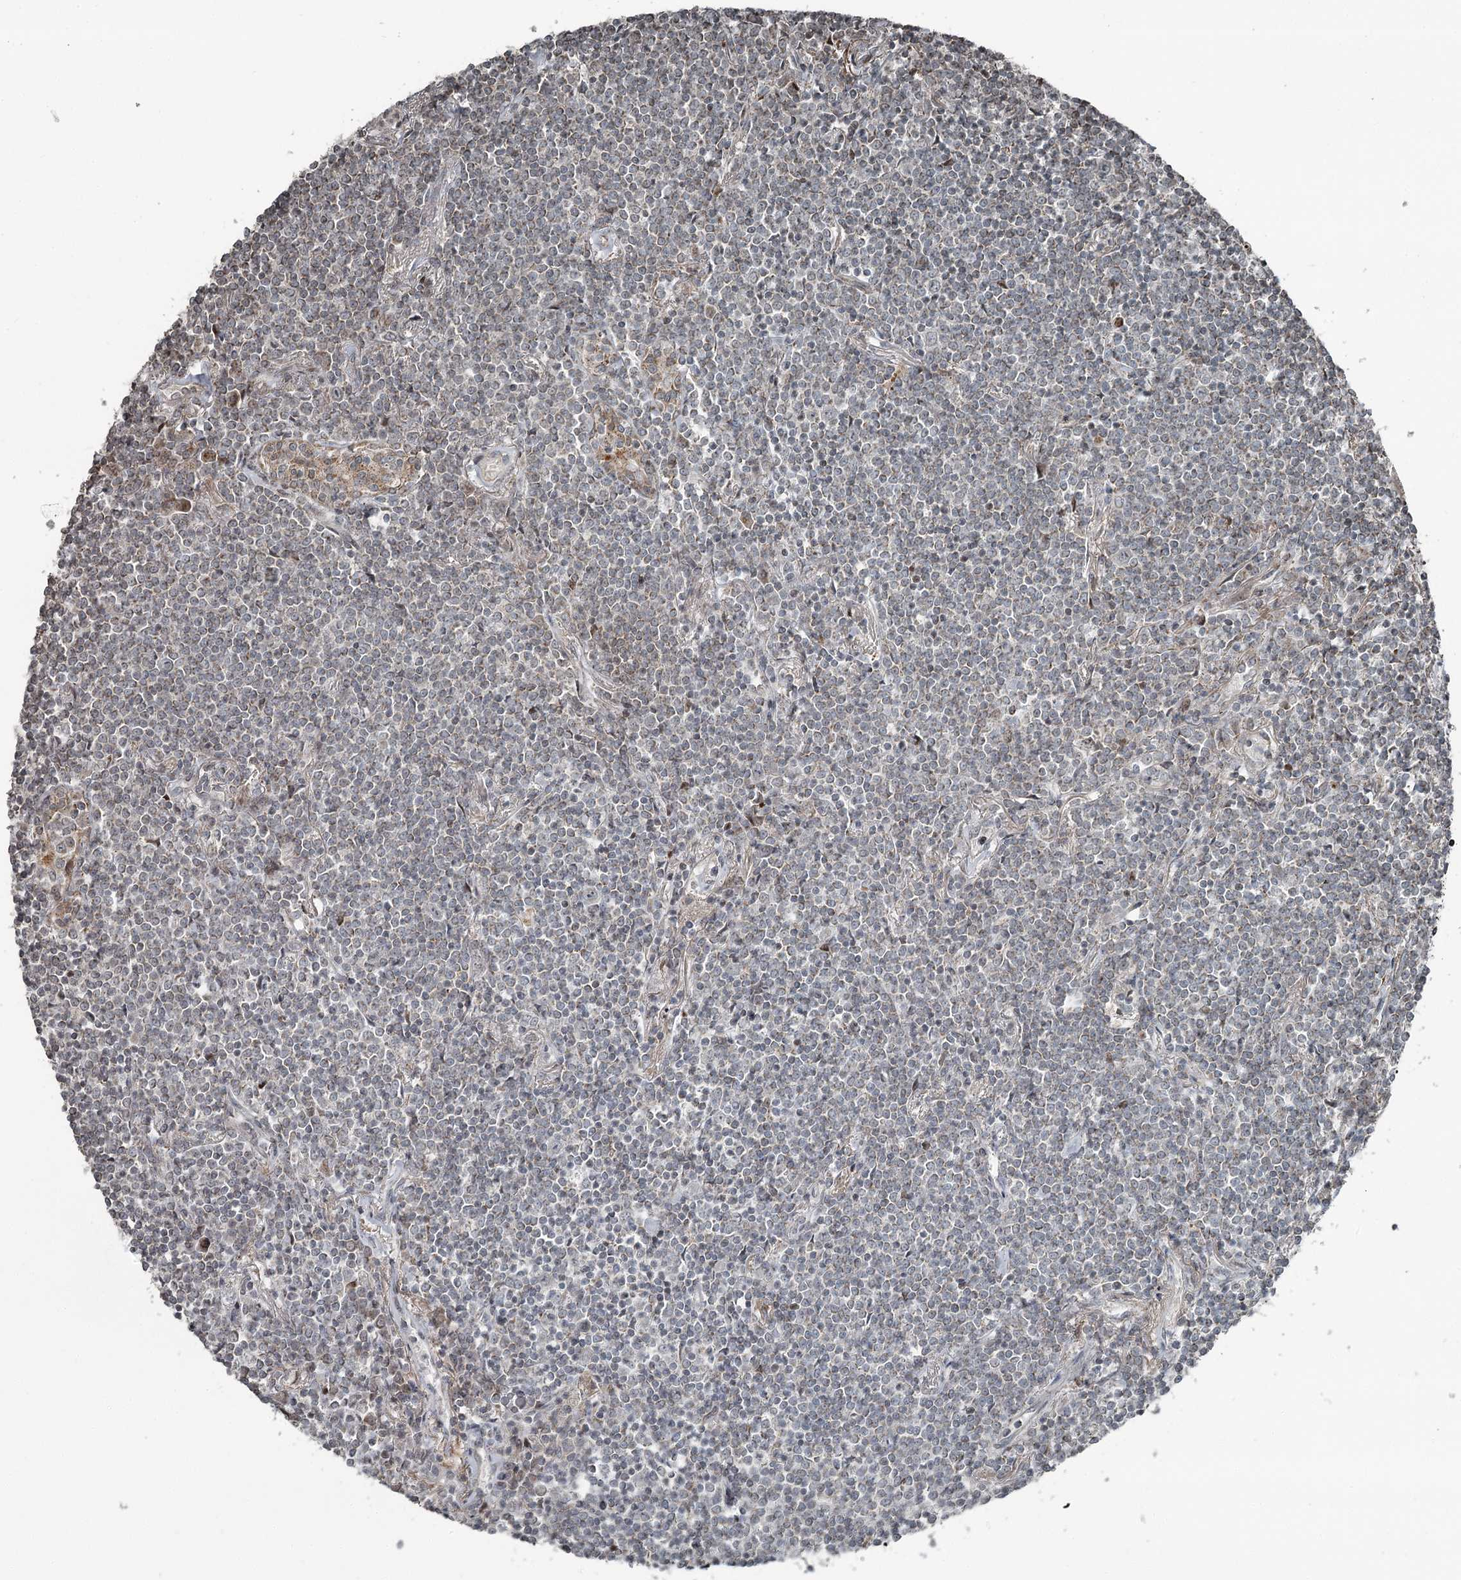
{"staining": {"intensity": "weak", "quantity": "<25%", "location": "cytoplasmic/membranous"}, "tissue": "lymphoma", "cell_type": "Tumor cells", "image_type": "cancer", "snomed": [{"axis": "morphology", "description": "Malignant lymphoma, non-Hodgkin's type, Low grade"}, {"axis": "topography", "description": "Lung"}], "caption": "Image shows no significant protein expression in tumor cells of low-grade malignant lymphoma, non-Hodgkin's type.", "gene": "RASSF8", "patient": {"sex": "female", "age": 71}}